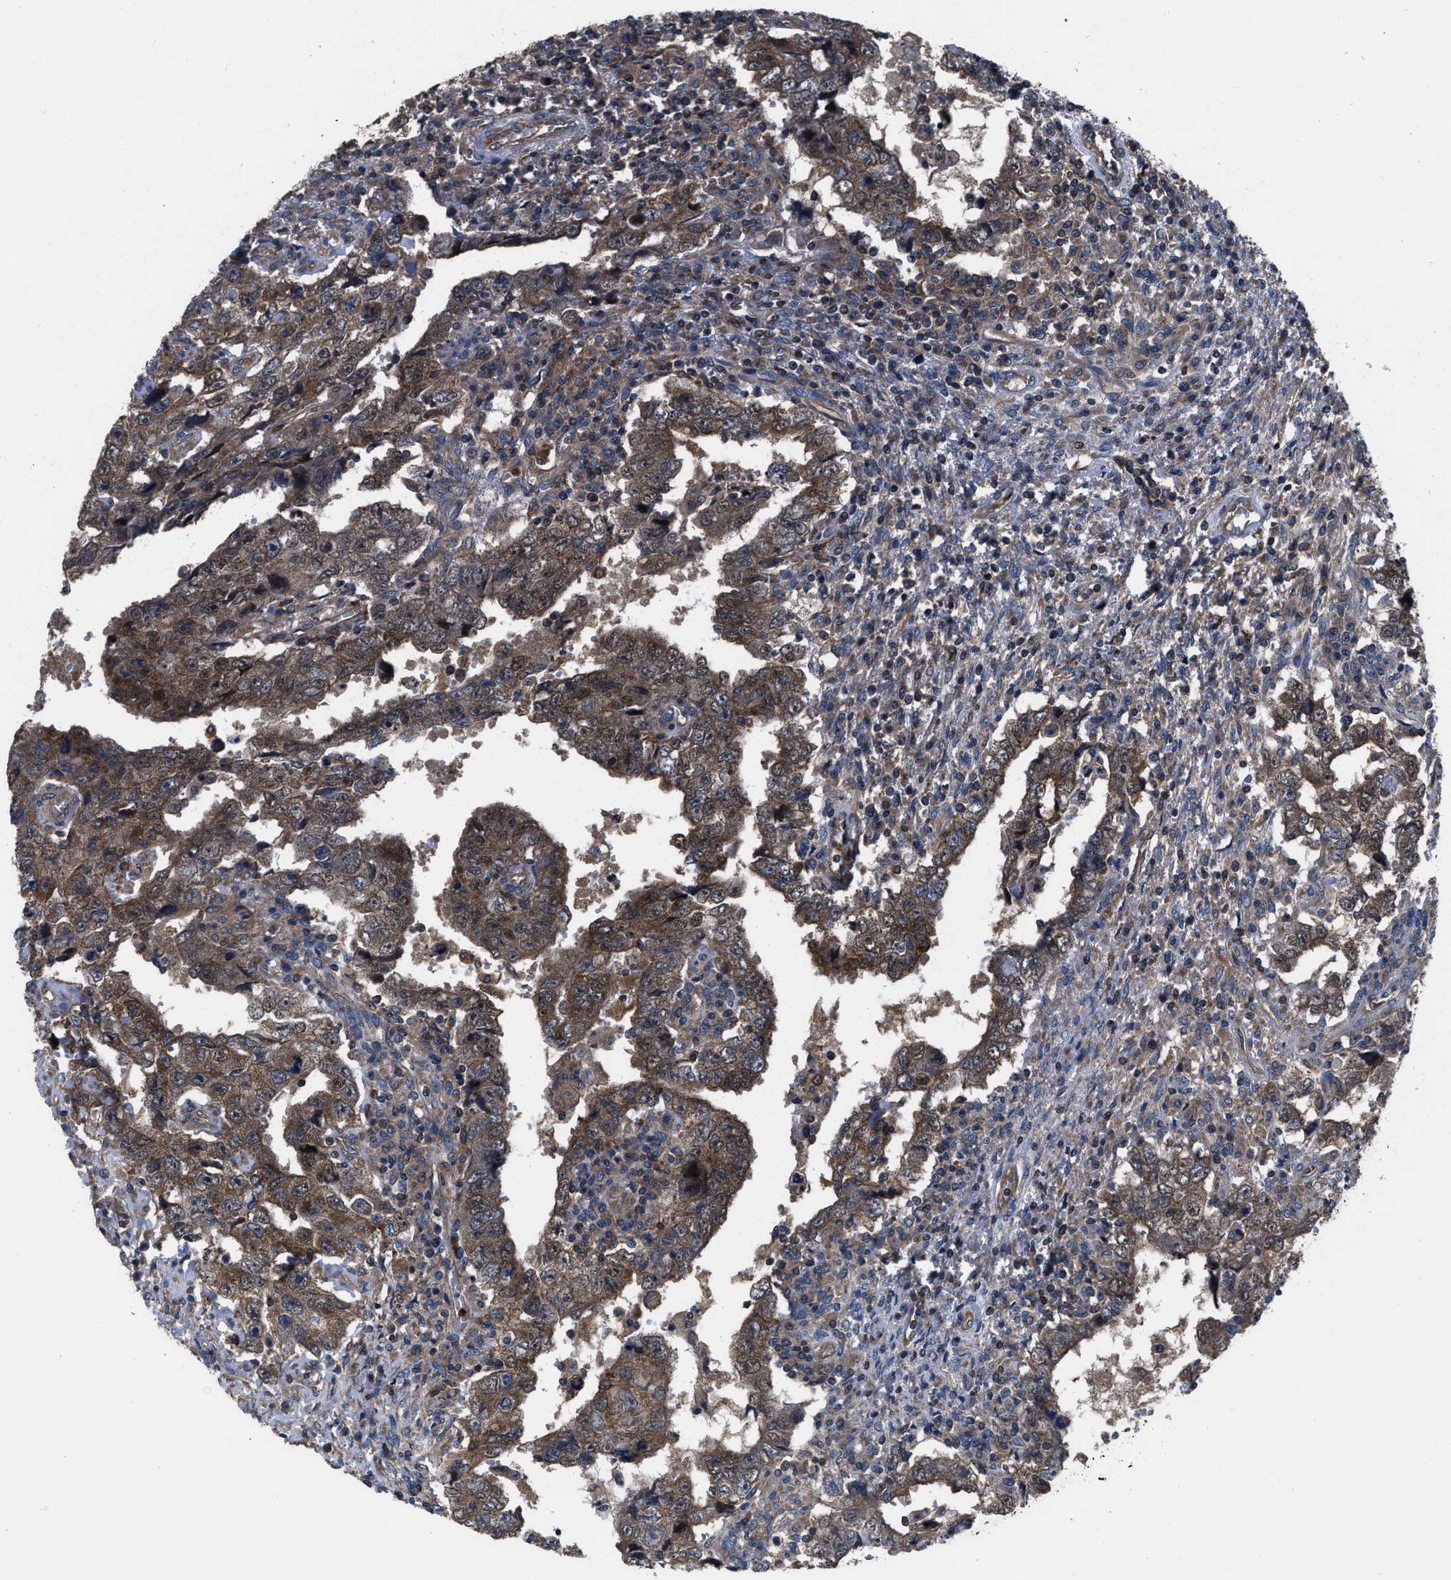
{"staining": {"intensity": "moderate", "quantity": ">75%", "location": "cytoplasmic/membranous,nuclear"}, "tissue": "testis cancer", "cell_type": "Tumor cells", "image_type": "cancer", "snomed": [{"axis": "morphology", "description": "Carcinoma, Embryonal, NOS"}, {"axis": "topography", "description": "Testis"}], "caption": "Testis cancer stained with a brown dye exhibits moderate cytoplasmic/membranous and nuclear positive staining in approximately >75% of tumor cells.", "gene": "USP25", "patient": {"sex": "male", "age": 26}}